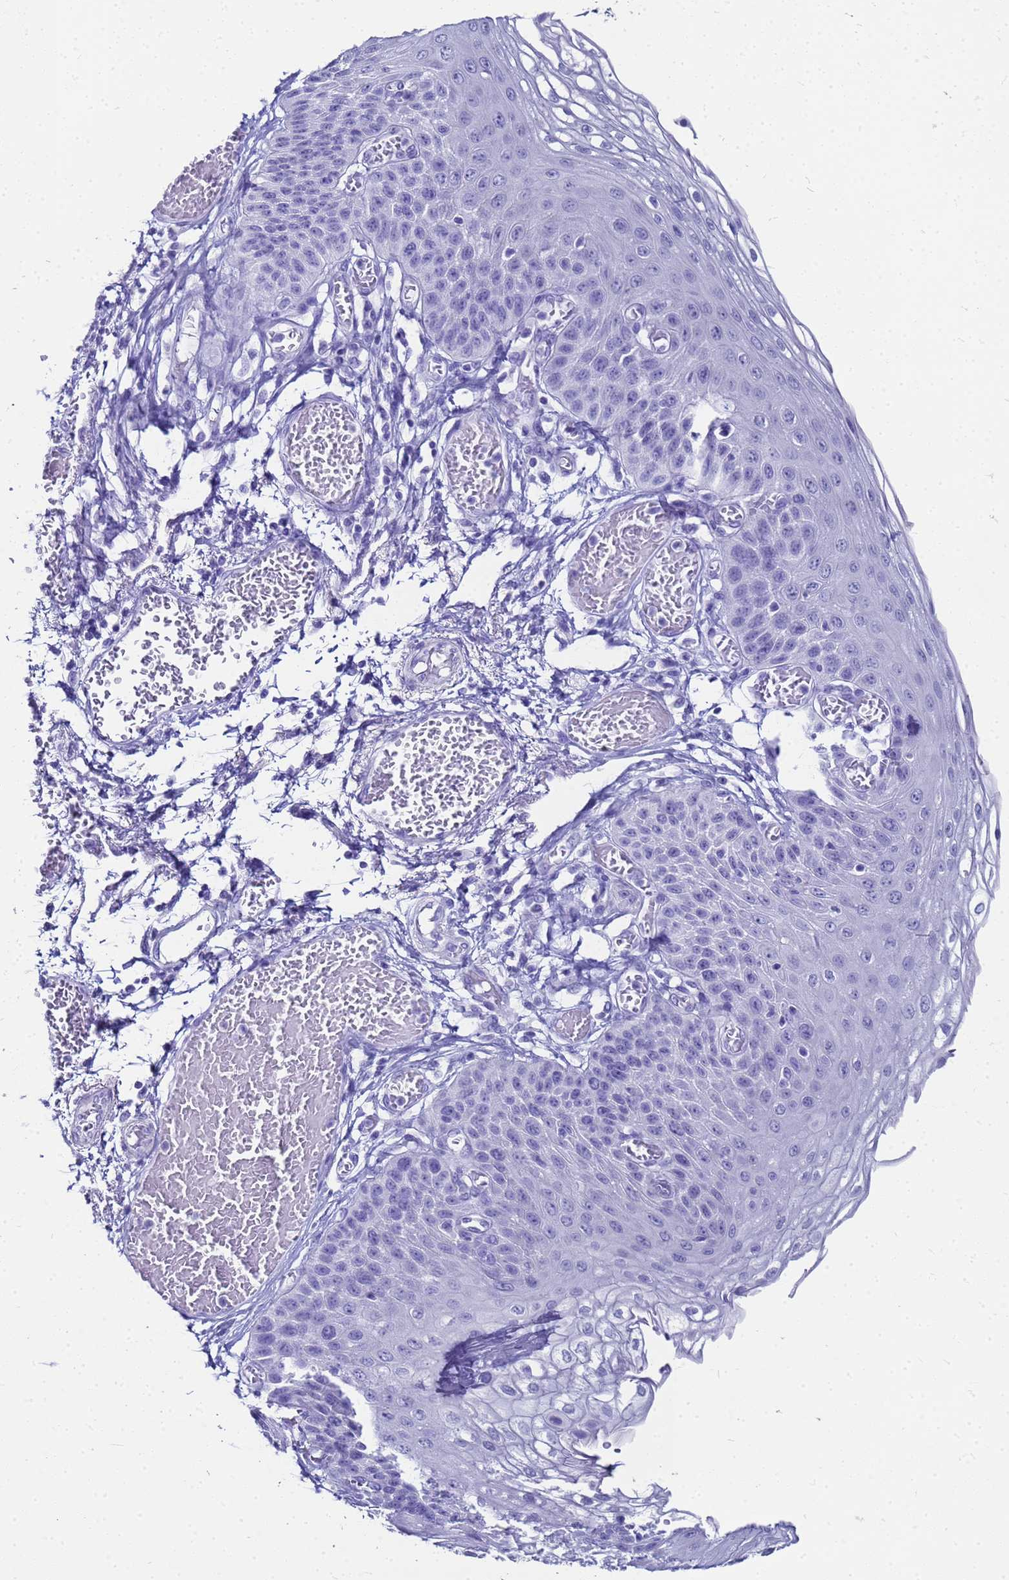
{"staining": {"intensity": "negative", "quantity": "none", "location": "none"}, "tissue": "esophagus", "cell_type": "Squamous epithelial cells", "image_type": "normal", "snomed": [{"axis": "morphology", "description": "Normal tissue, NOS"}, {"axis": "topography", "description": "Esophagus"}], "caption": "Histopathology image shows no protein expression in squamous epithelial cells of benign esophagus. (Brightfield microscopy of DAB immunohistochemistry at high magnification).", "gene": "CKB", "patient": {"sex": "male", "age": 81}}